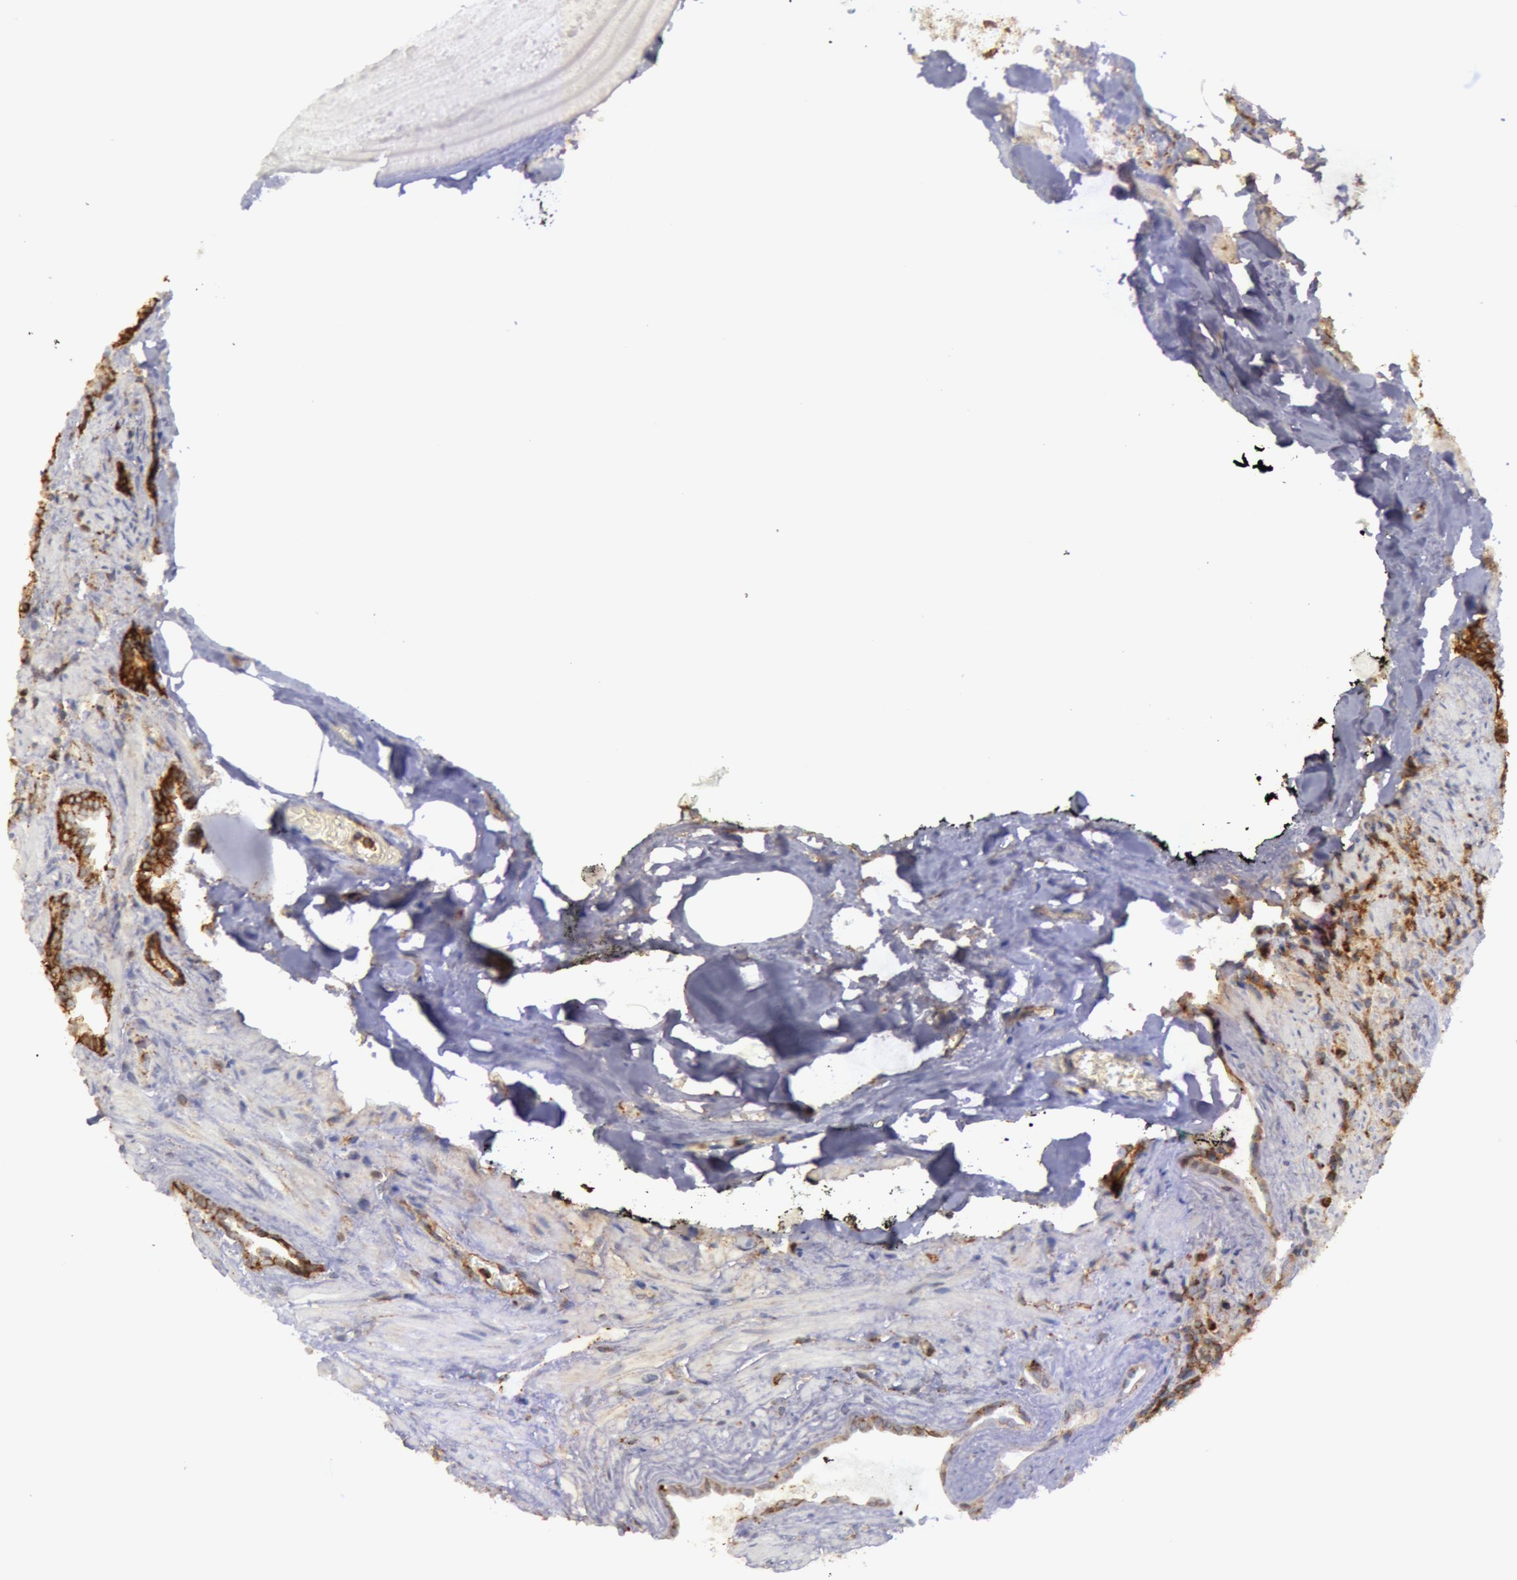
{"staining": {"intensity": "moderate", "quantity": ">75%", "location": "cytoplasmic/membranous"}, "tissue": "prostate cancer", "cell_type": "Tumor cells", "image_type": "cancer", "snomed": [{"axis": "morphology", "description": "Adenocarcinoma, Medium grade"}, {"axis": "topography", "description": "Prostate"}], "caption": "Immunohistochemistry (IHC) of prostate medium-grade adenocarcinoma demonstrates medium levels of moderate cytoplasmic/membranous staining in approximately >75% of tumor cells.", "gene": "FLOT2", "patient": {"sex": "male", "age": 64}}